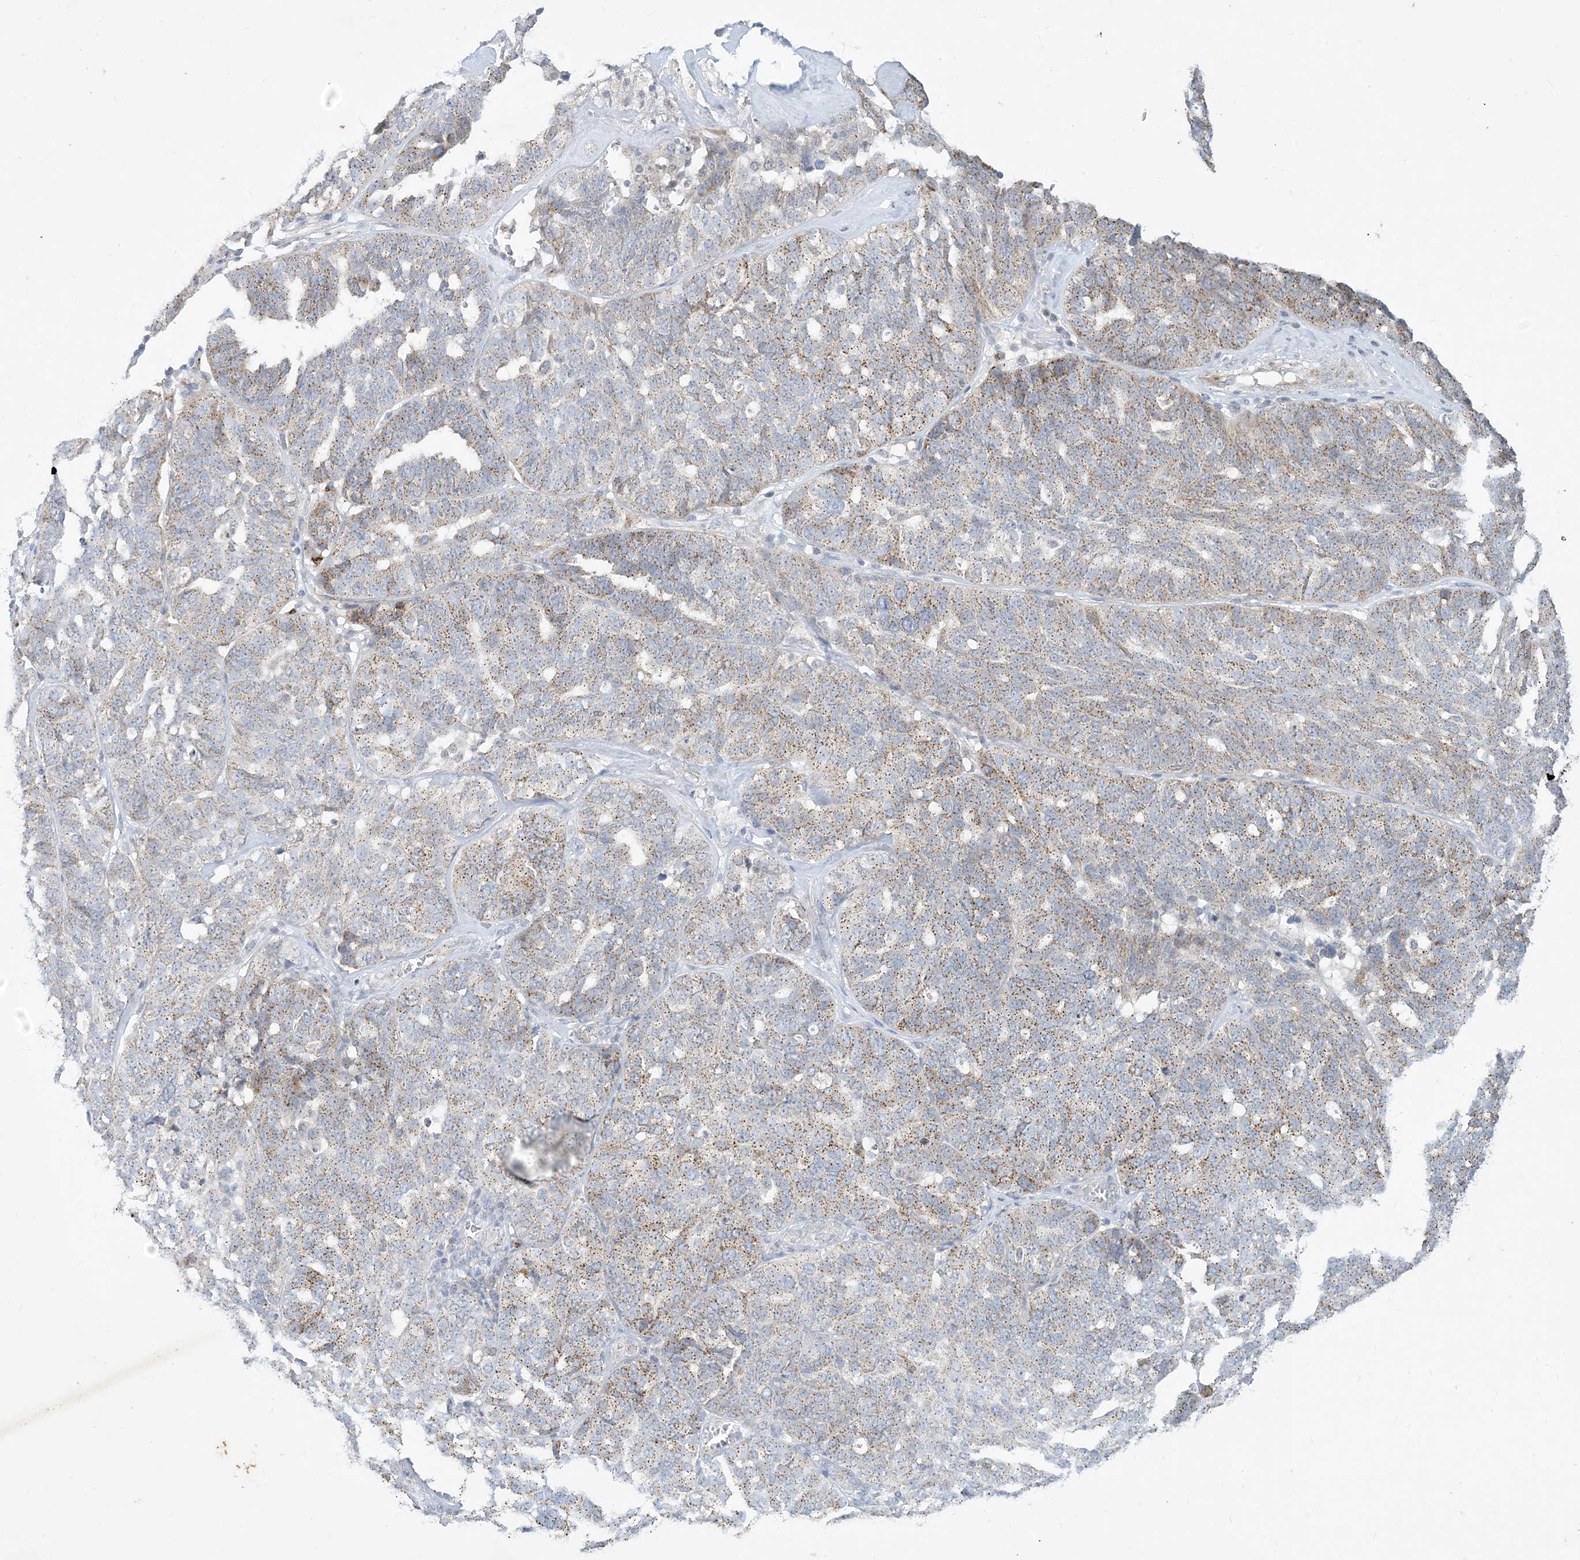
{"staining": {"intensity": "moderate", "quantity": ">75%", "location": "cytoplasmic/membranous"}, "tissue": "ovarian cancer", "cell_type": "Tumor cells", "image_type": "cancer", "snomed": [{"axis": "morphology", "description": "Cystadenocarcinoma, serous, NOS"}, {"axis": "topography", "description": "Ovary"}], "caption": "Tumor cells demonstrate medium levels of moderate cytoplasmic/membranous expression in approximately >75% of cells in human ovarian serous cystadenocarcinoma. (brown staining indicates protein expression, while blue staining denotes nuclei).", "gene": "CCDC14", "patient": {"sex": "female", "age": 59}}